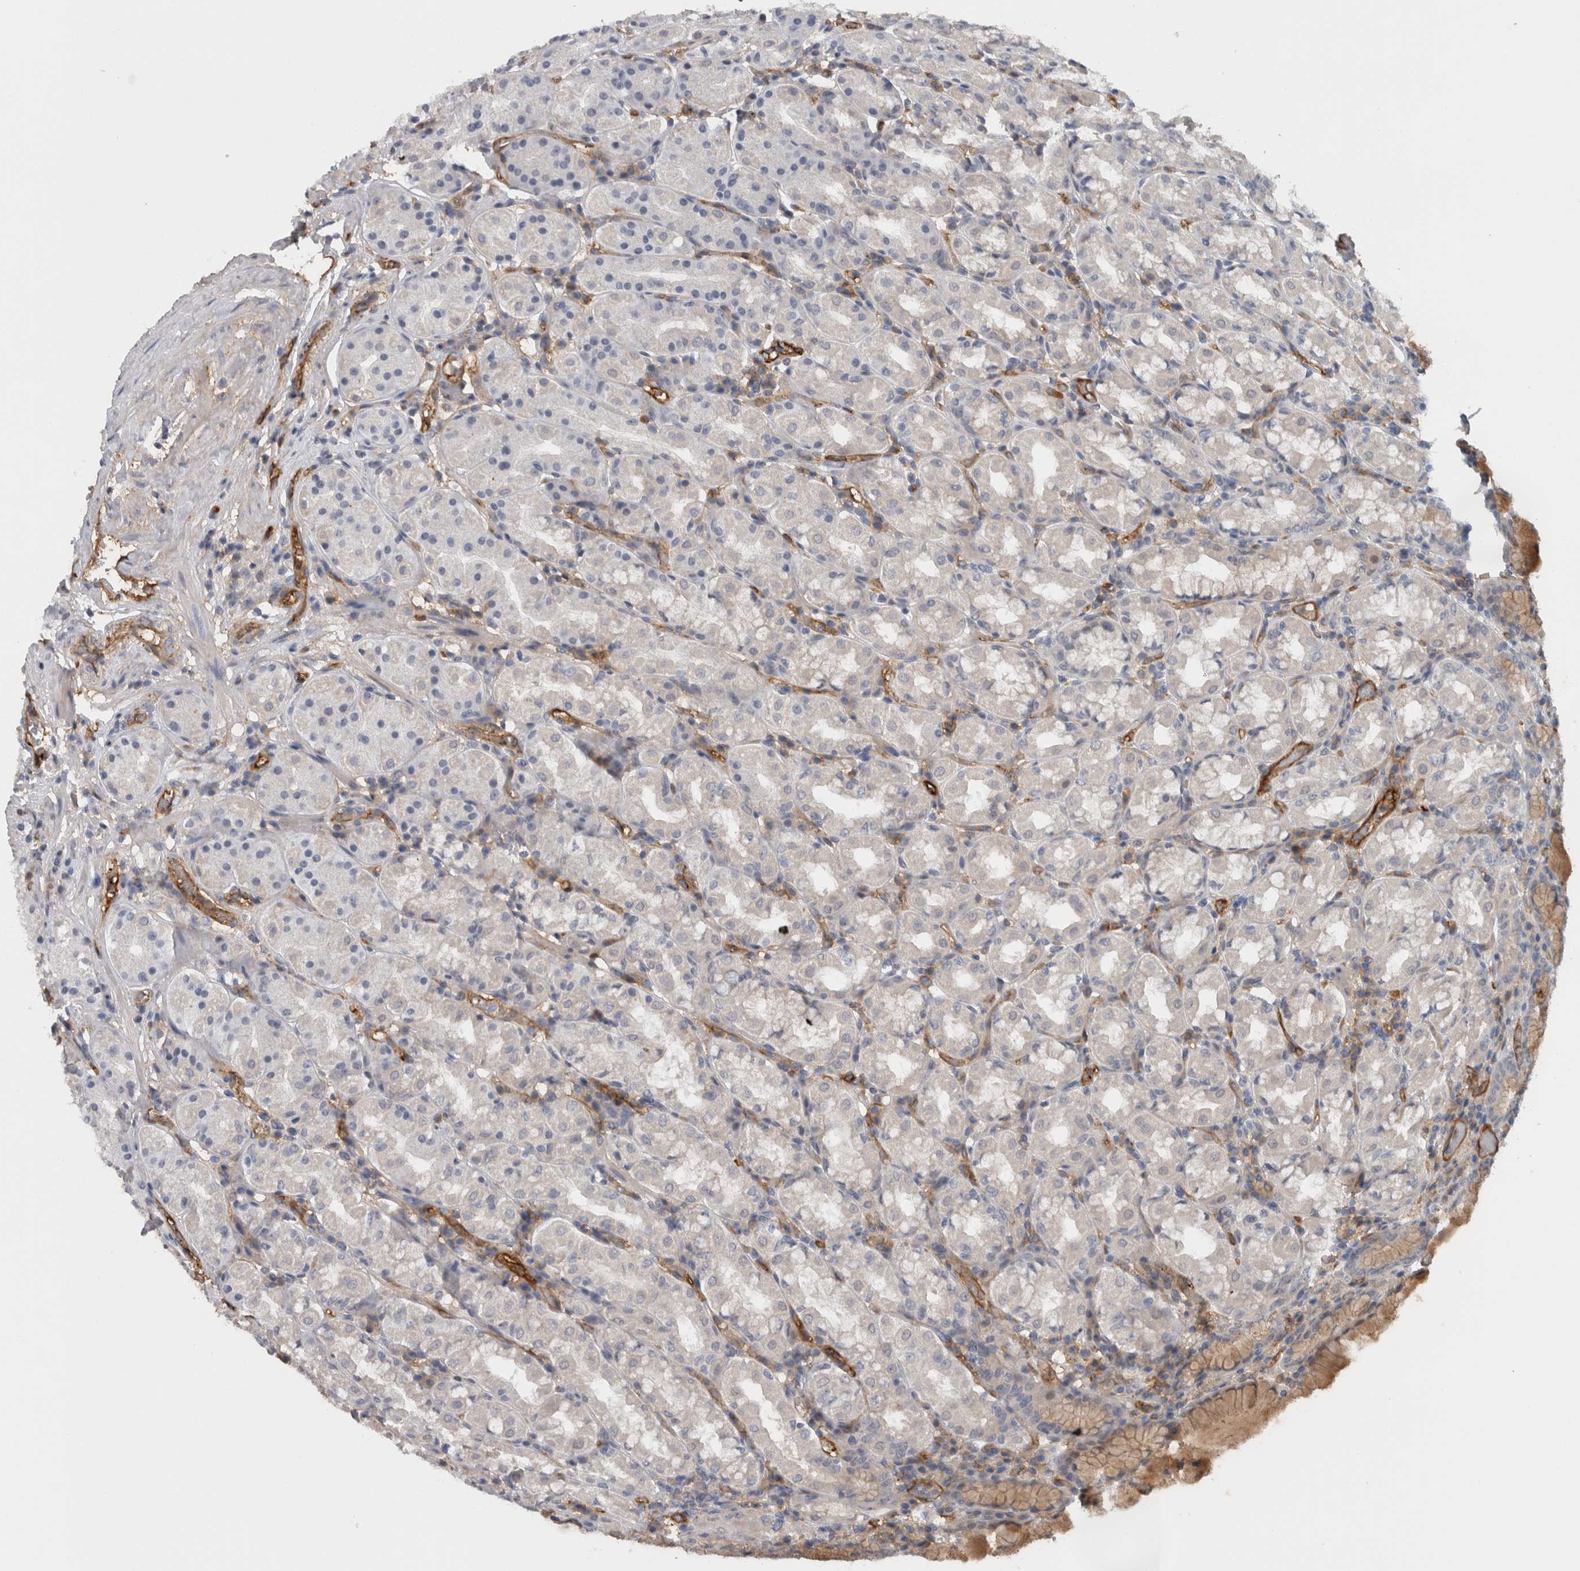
{"staining": {"intensity": "weak", "quantity": "<25%", "location": "cytoplasmic/membranous"}, "tissue": "stomach", "cell_type": "Glandular cells", "image_type": "normal", "snomed": [{"axis": "morphology", "description": "Normal tissue, NOS"}, {"axis": "topography", "description": "Stomach, lower"}], "caption": "Photomicrograph shows no protein expression in glandular cells of benign stomach.", "gene": "CD59", "patient": {"sex": "female", "age": 56}}